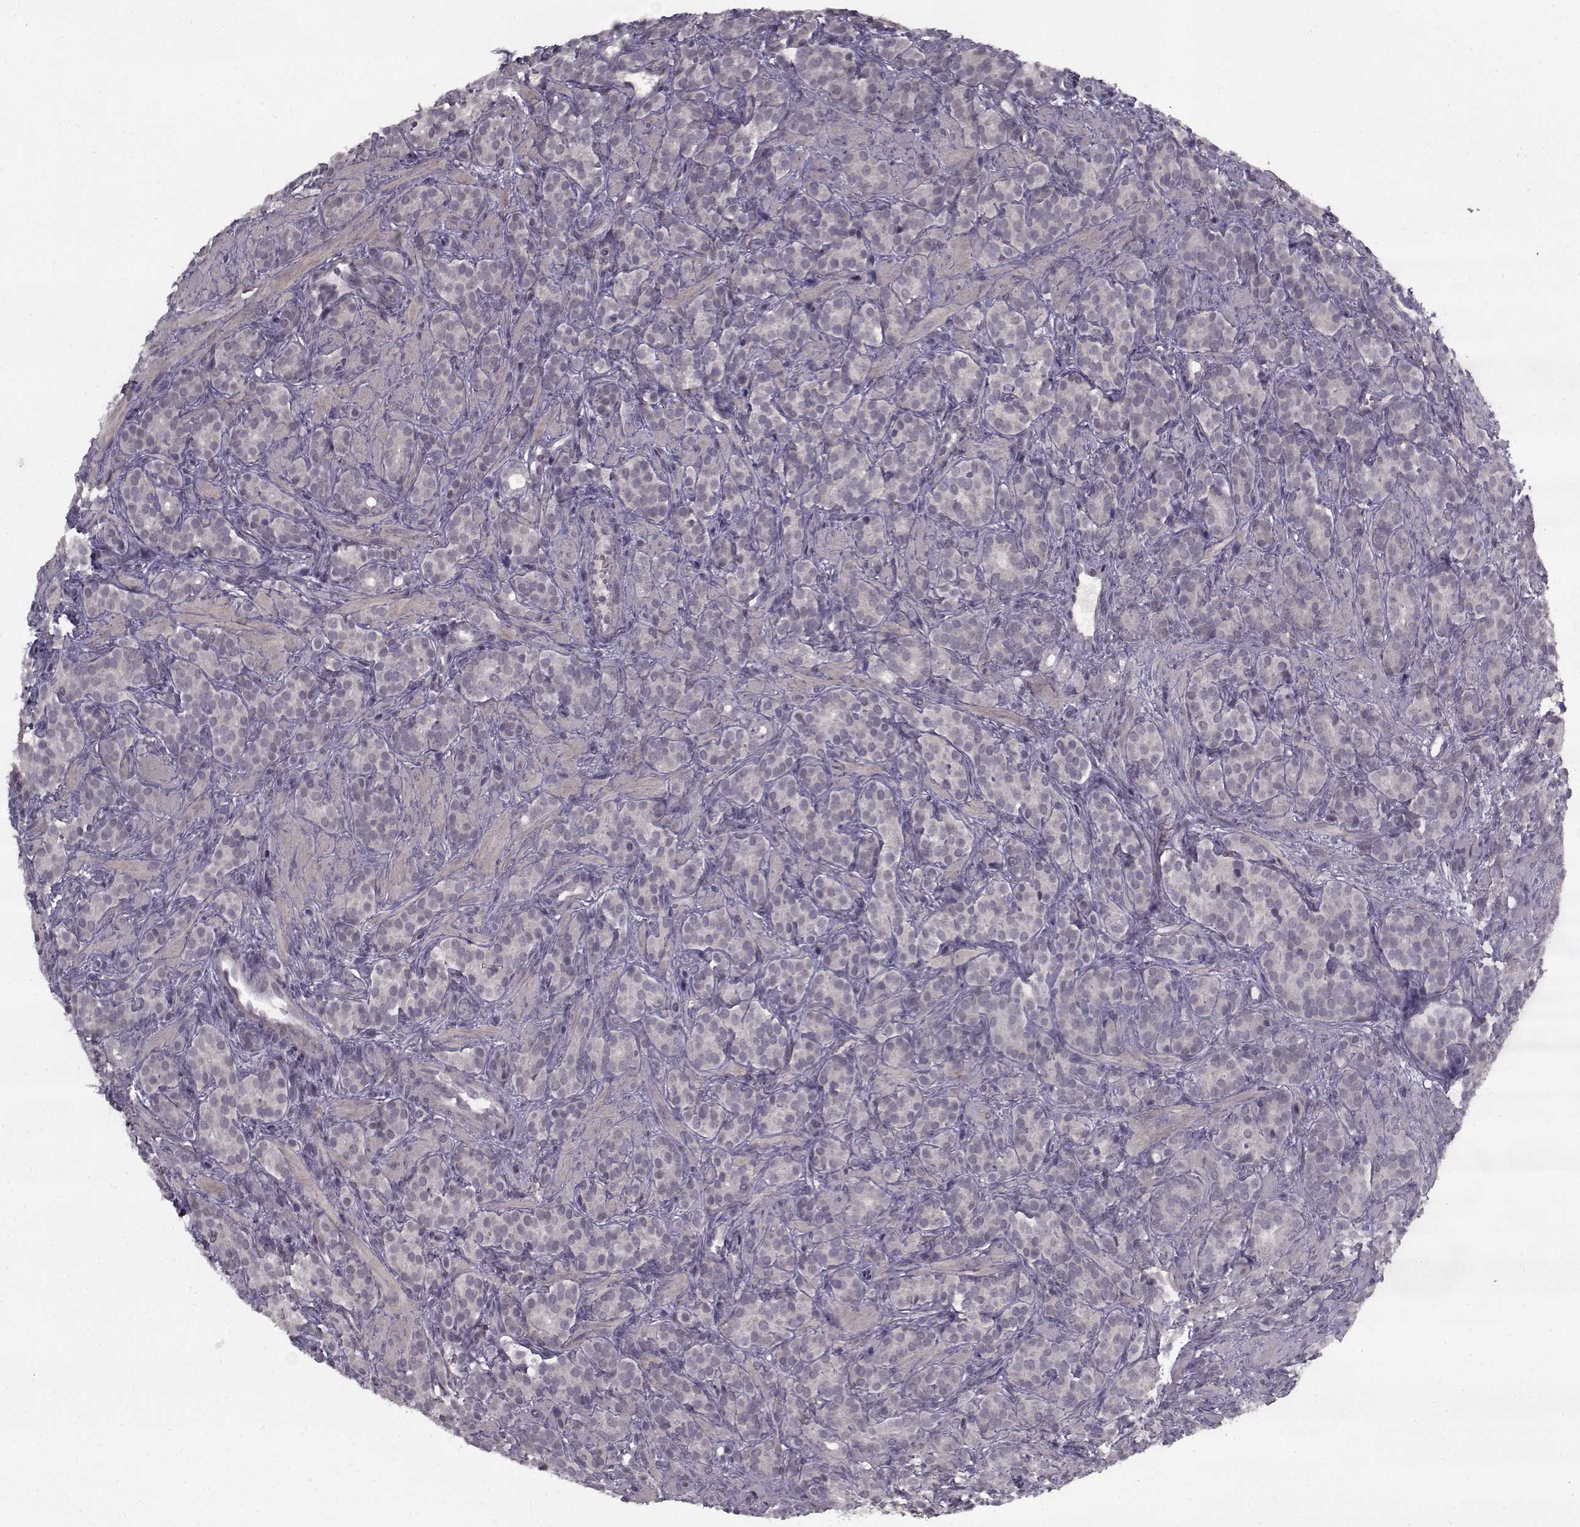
{"staining": {"intensity": "negative", "quantity": "none", "location": "none"}, "tissue": "prostate cancer", "cell_type": "Tumor cells", "image_type": "cancer", "snomed": [{"axis": "morphology", "description": "Adenocarcinoma, High grade"}, {"axis": "topography", "description": "Prostate"}], "caption": "An immunohistochemistry (IHC) histopathology image of prostate high-grade adenocarcinoma is shown. There is no staining in tumor cells of prostate high-grade adenocarcinoma. (Brightfield microscopy of DAB (3,3'-diaminobenzidine) IHC at high magnification).", "gene": "LAMA2", "patient": {"sex": "male", "age": 84}}